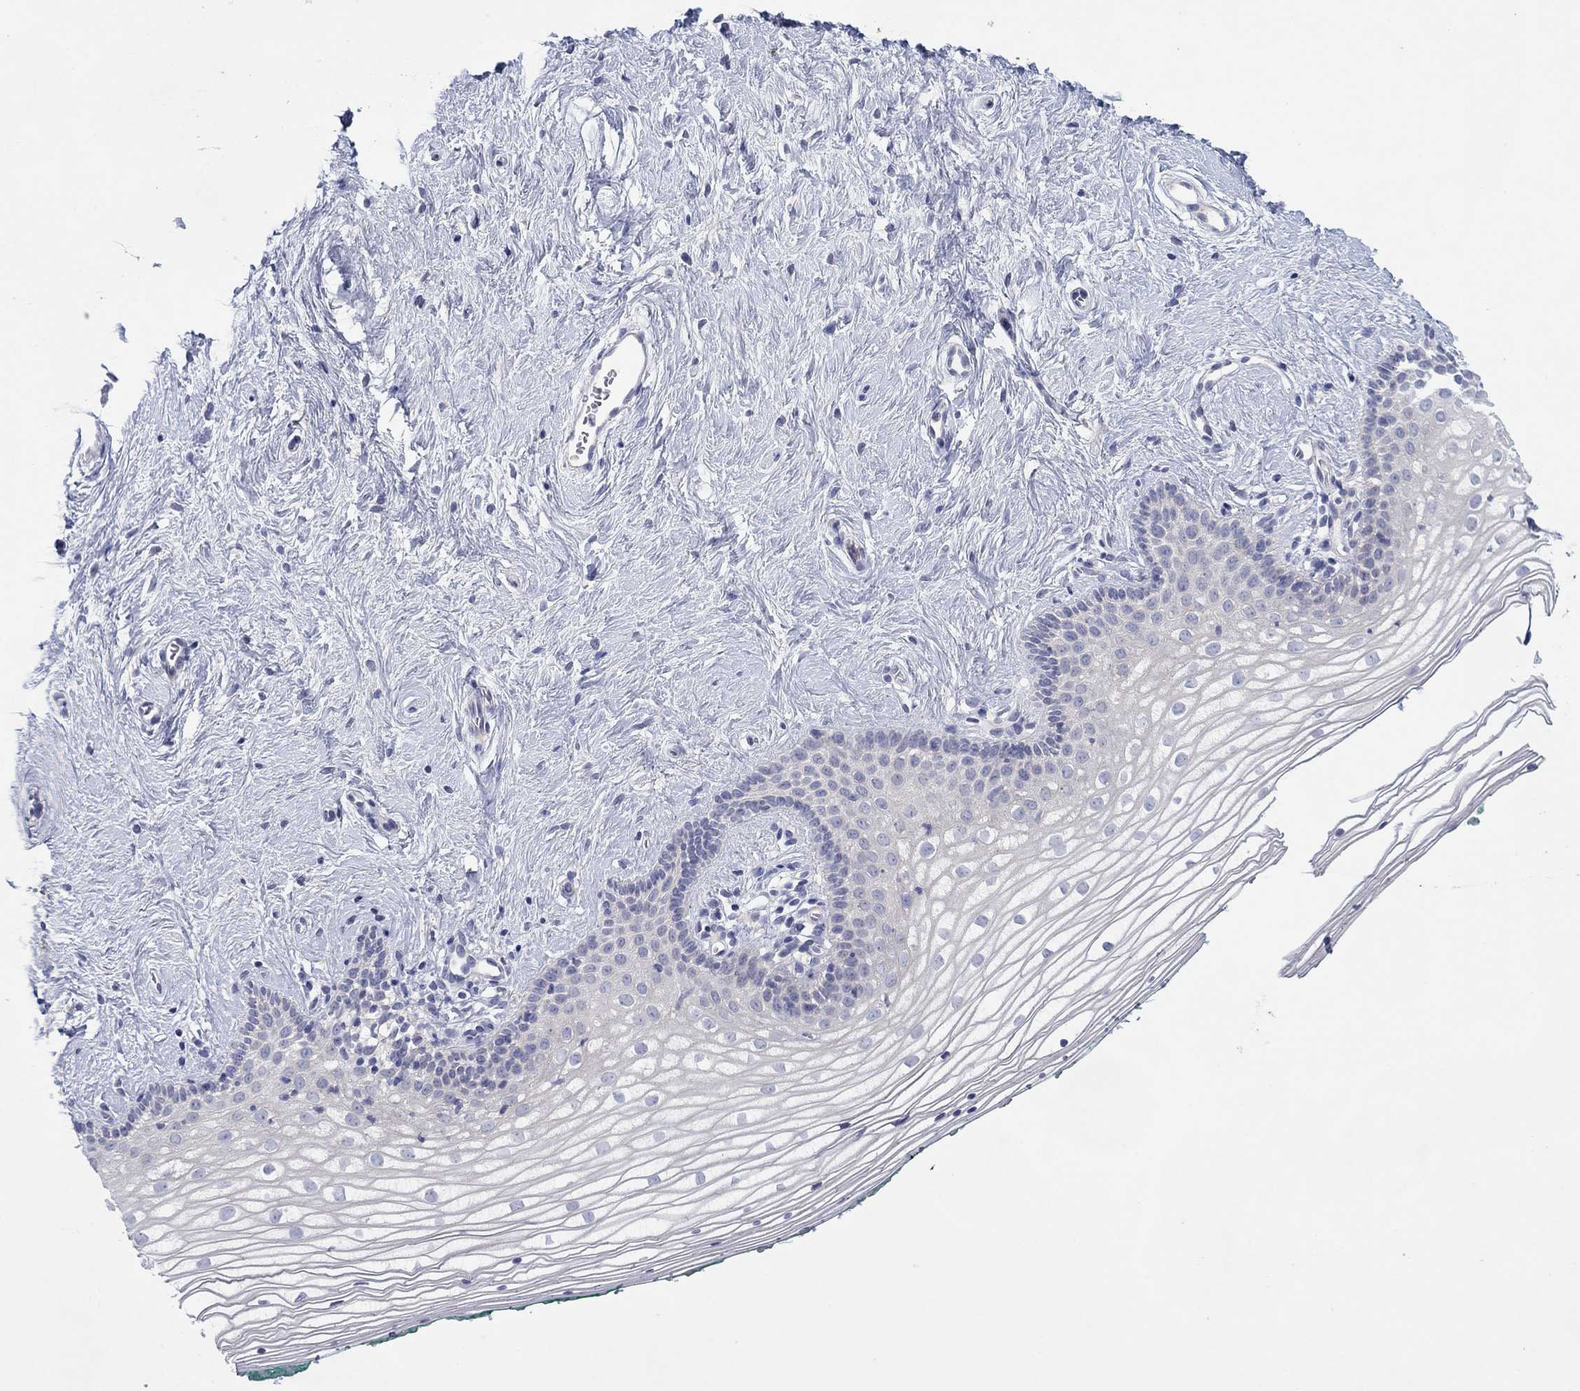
{"staining": {"intensity": "negative", "quantity": "none", "location": "none"}, "tissue": "vagina", "cell_type": "Squamous epithelial cells", "image_type": "normal", "snomed": [{"axis": "morphology", "description": "Normal tissue, NOS"}, {"axis": "topography", "description": "Vagina"}], "caption": "Immunohistochemical staining of unremarkable vagina shows no significant staining in squamous epithelial cells.", "gene": "PLCL2", "patient": {"sex": "female", "age": 36}}